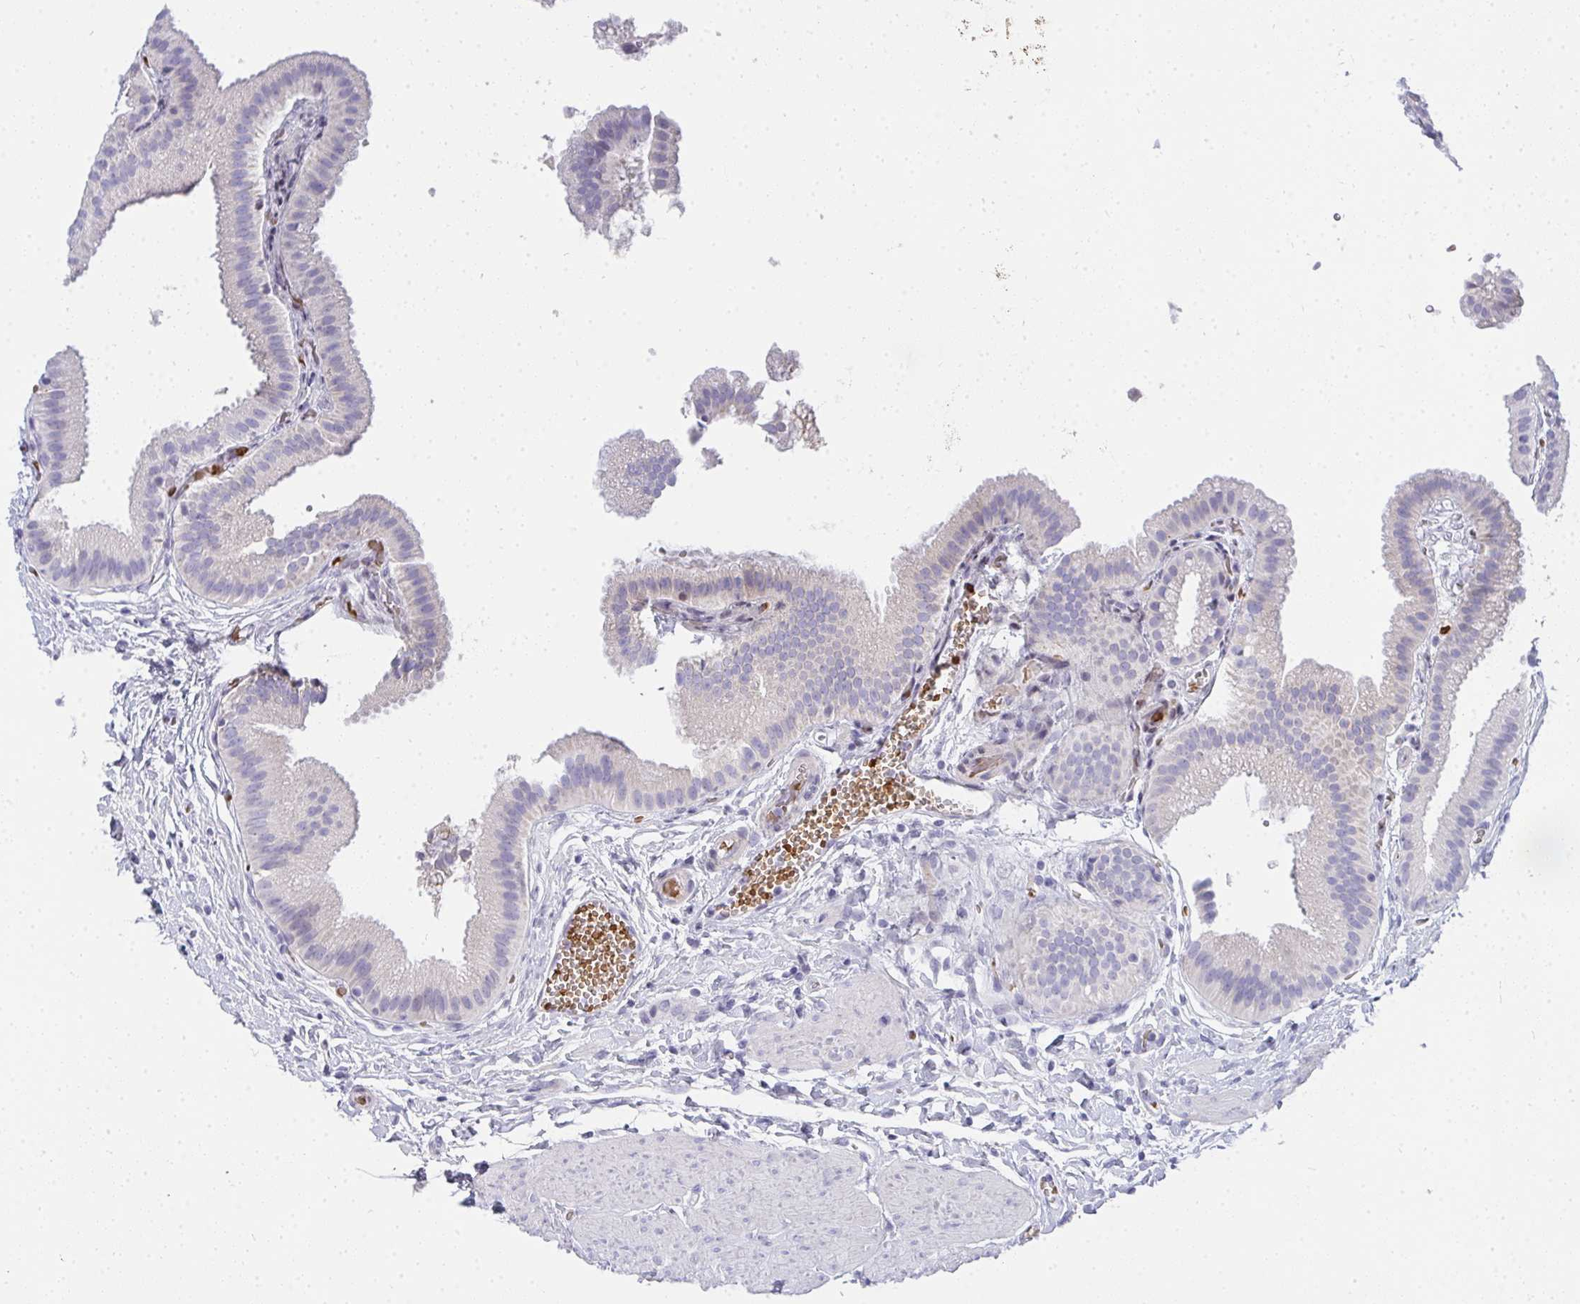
{"staining": {"intensity": "negative", "quantity": "none", "location": "none"}, "tissue": "gallbladder", "cell_type": "Glandular cells", "image_type": "normal", "snomed": [{"axis": "morphology", "description": "Normal tissue, NOS"}, {"axis": "topography", "description": "Gallbladder"}], "caption": "A histopathology image of human gallbladder is negative for staining in glandular cells. (DAB immunohistochemistry (IHC), high magnification).", "gene": "ZNF182", "patient": {"sex": "female", "age": 63}}